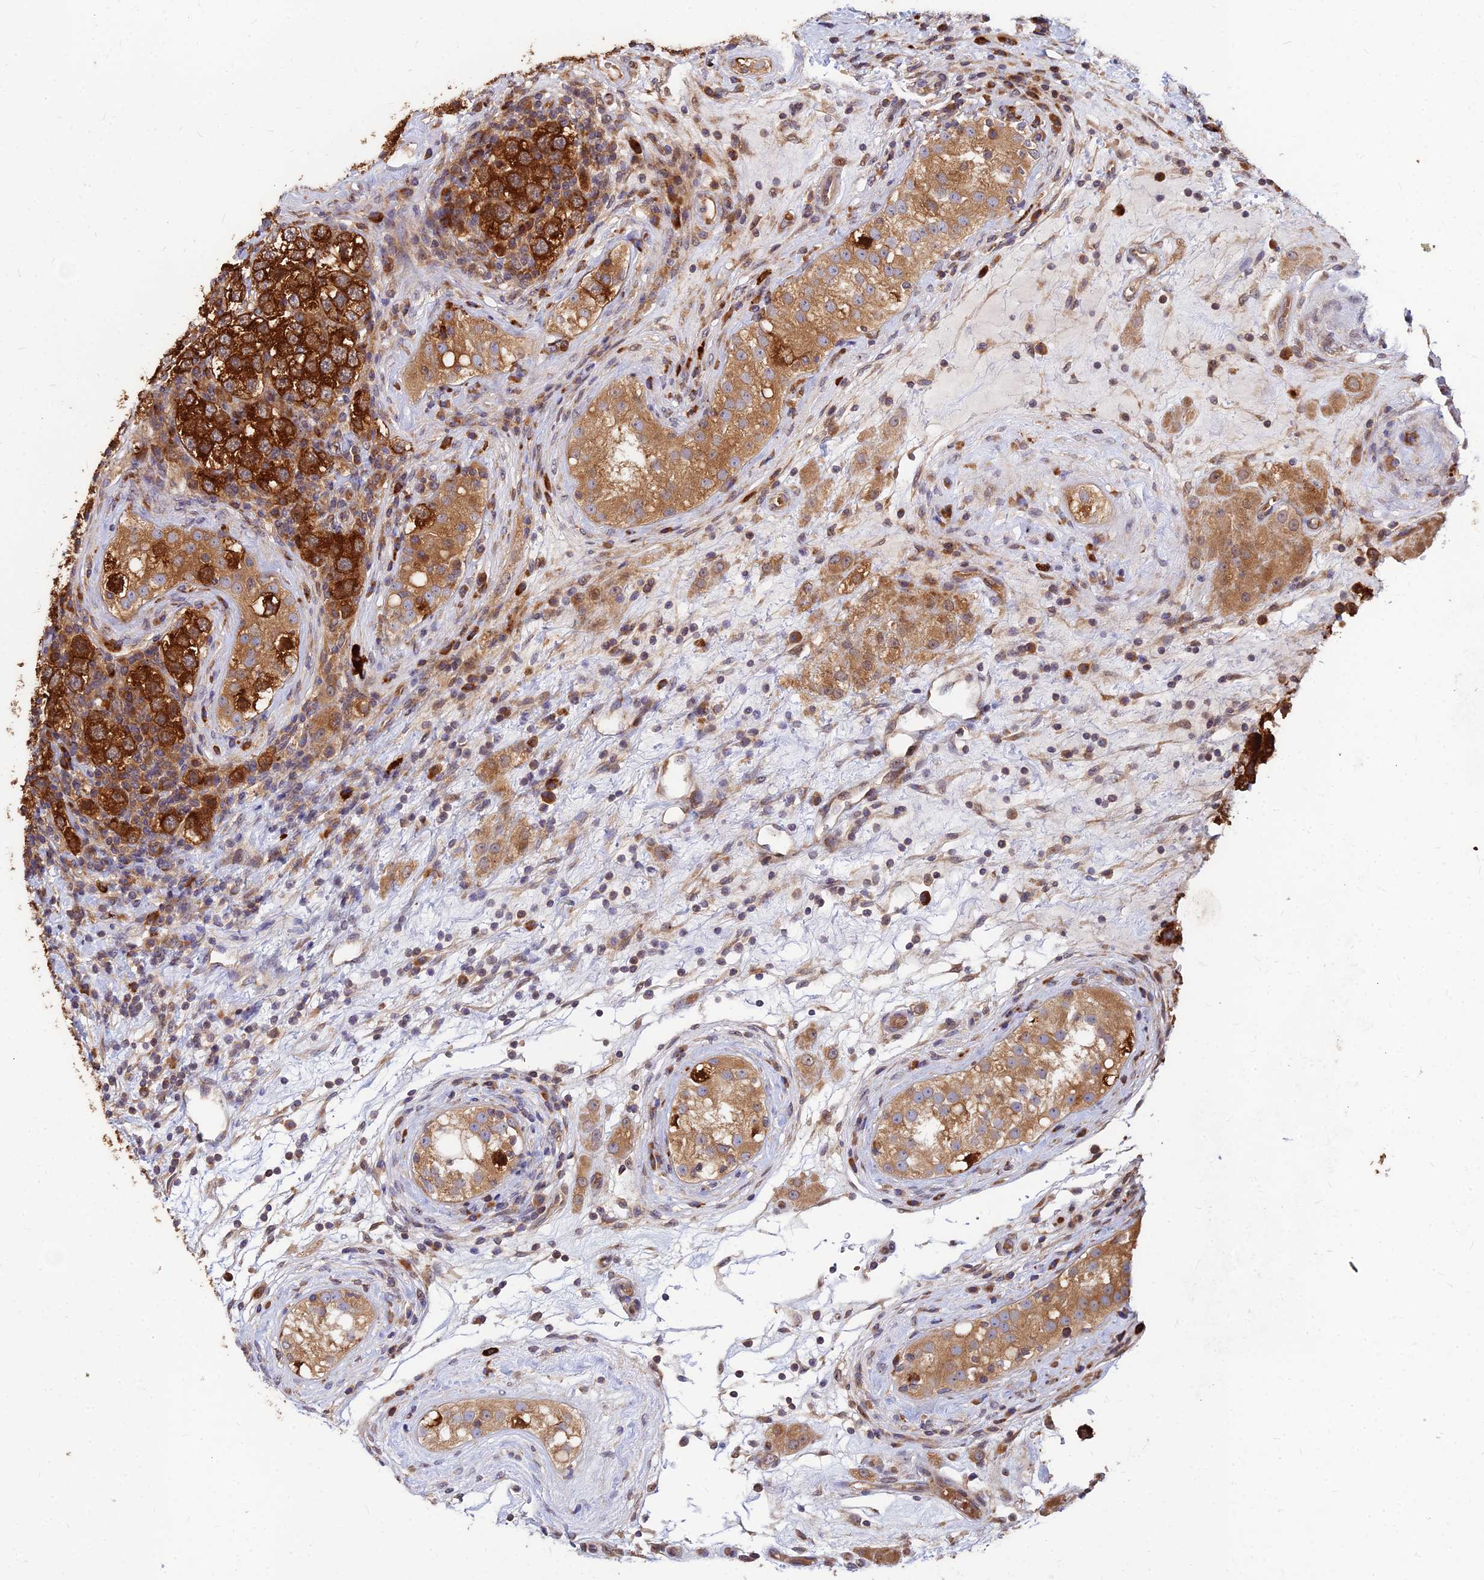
{"staining": {"intensity": "strong", "quantity": ">75%", "location": "cytoplasmic/membranous"}, "tissue": "testis cancer", "cell_type": "Tumor cells", "image_type": "cancer", "snomed": [{"axis": "morphology", "description": "Seminoma, NOS"}, {"axis": "topography", "description": "Testis"}], "caption": "Testis cancer was stained to show a protein in brown. There is high levels of strong cytoplasmic/membranous staining in approximately >75% of tumor cells.", "gene": "CCT6B", "patient": {"sex": "male", "age": 34}}